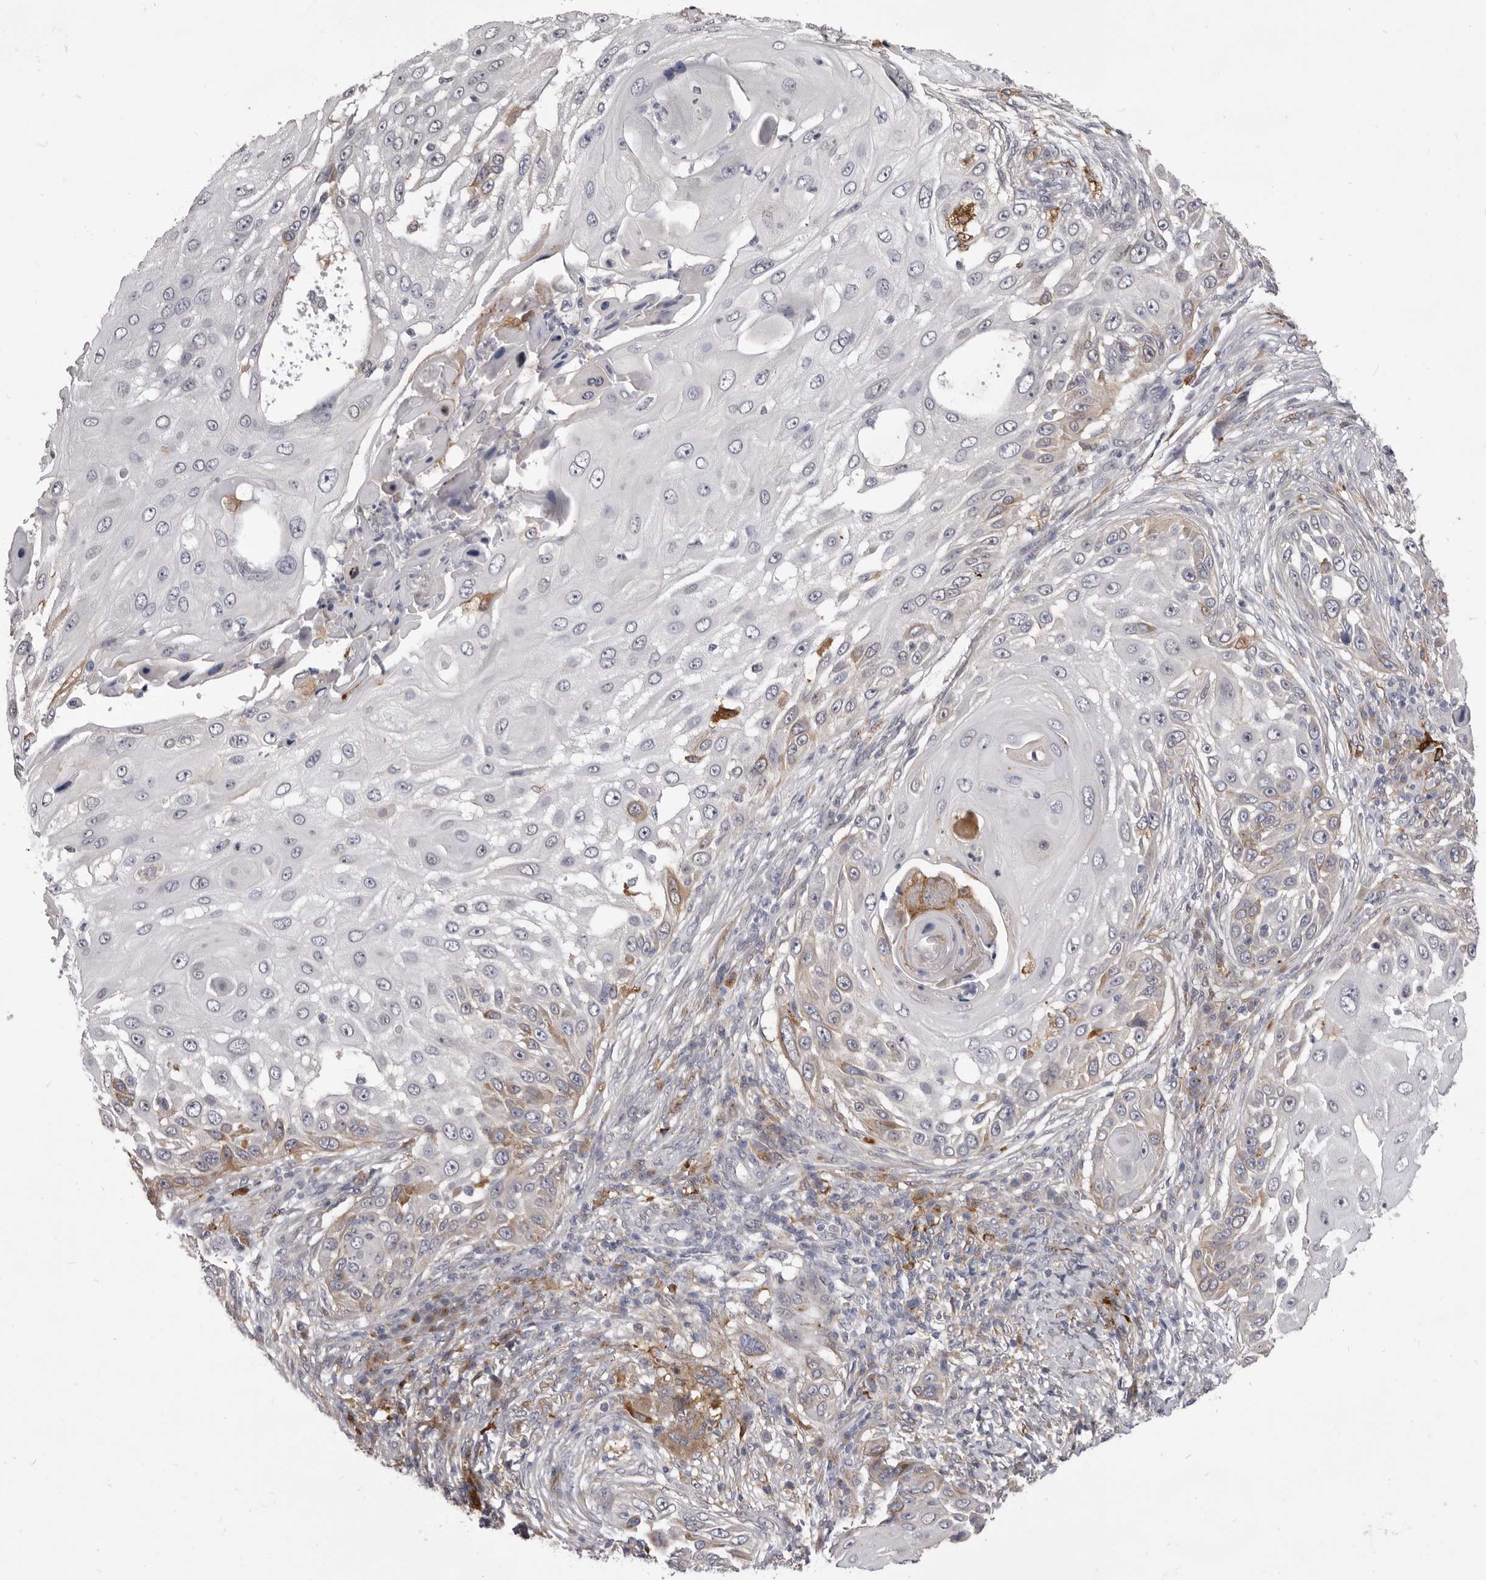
{"staining": {"intensity": "moderate", "quantity": "<25%", "location": "cytoplasmic/membranous"}, "tissue": "skin cancer", "cell_type": "Tumor cells", "image_type": "cancer", "snomed": [{"axis": "morphology", "description": "Squamous cell carcinoma, NOS"}, {"axis": "topography", "description": "Skin"}], "caption": "IHC of skin cancer (squamous cell carcinoma) shows low levels of moderate cytoplasmic/membranous staining in about <25% of tumor cells. (Stains: DAB (3,3'-diaminobenzidine) in brown, nuclei in blue, Microscopy: brightfield microscopy at high magnification).", "gene": "VPS45", "patient": {"sex": "female", "age": 44}}